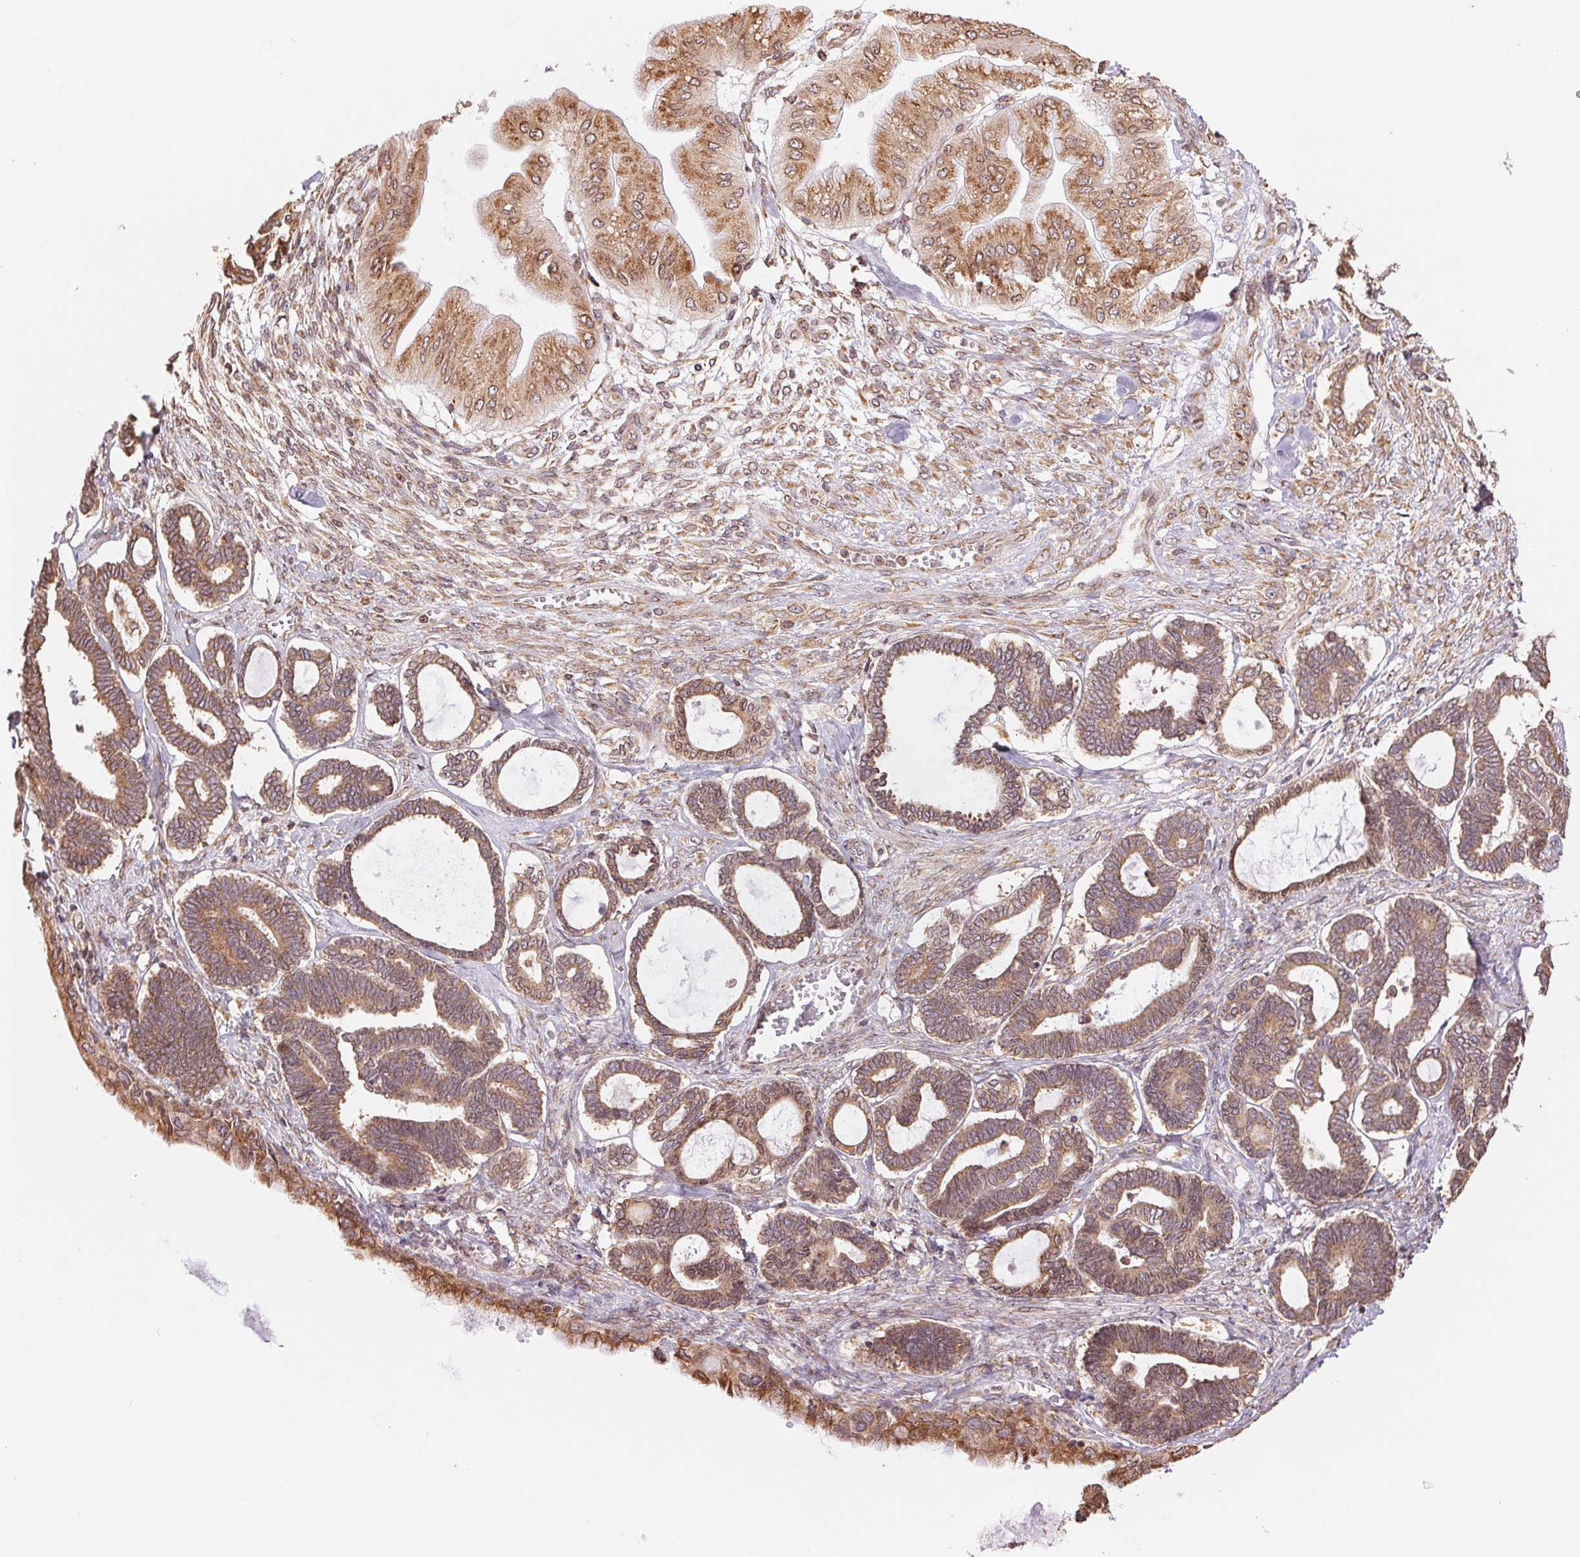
{"staining": {"intensity": "moderate", "quantity": ">75%", "location": "cytoplasmic/membranous"}, "tissue": "ovarian cancer", "cell_type": "Tumor cells", "image_type": "cancer", "snomed": [{"axis": "morphology", "description": "Carcinoma, endometroid"}, {"axis": "topography", "description": "Ovary"}], "caption": "Immunohistochemical staining of human ovarian cancer (endometroid carcinoma) exhibits moderate cytoplasmic/membranous protein expression in approximately >75% of tumor cells.", "gene": "RPN1", "patient": {"sex": "female", "age": 70}}